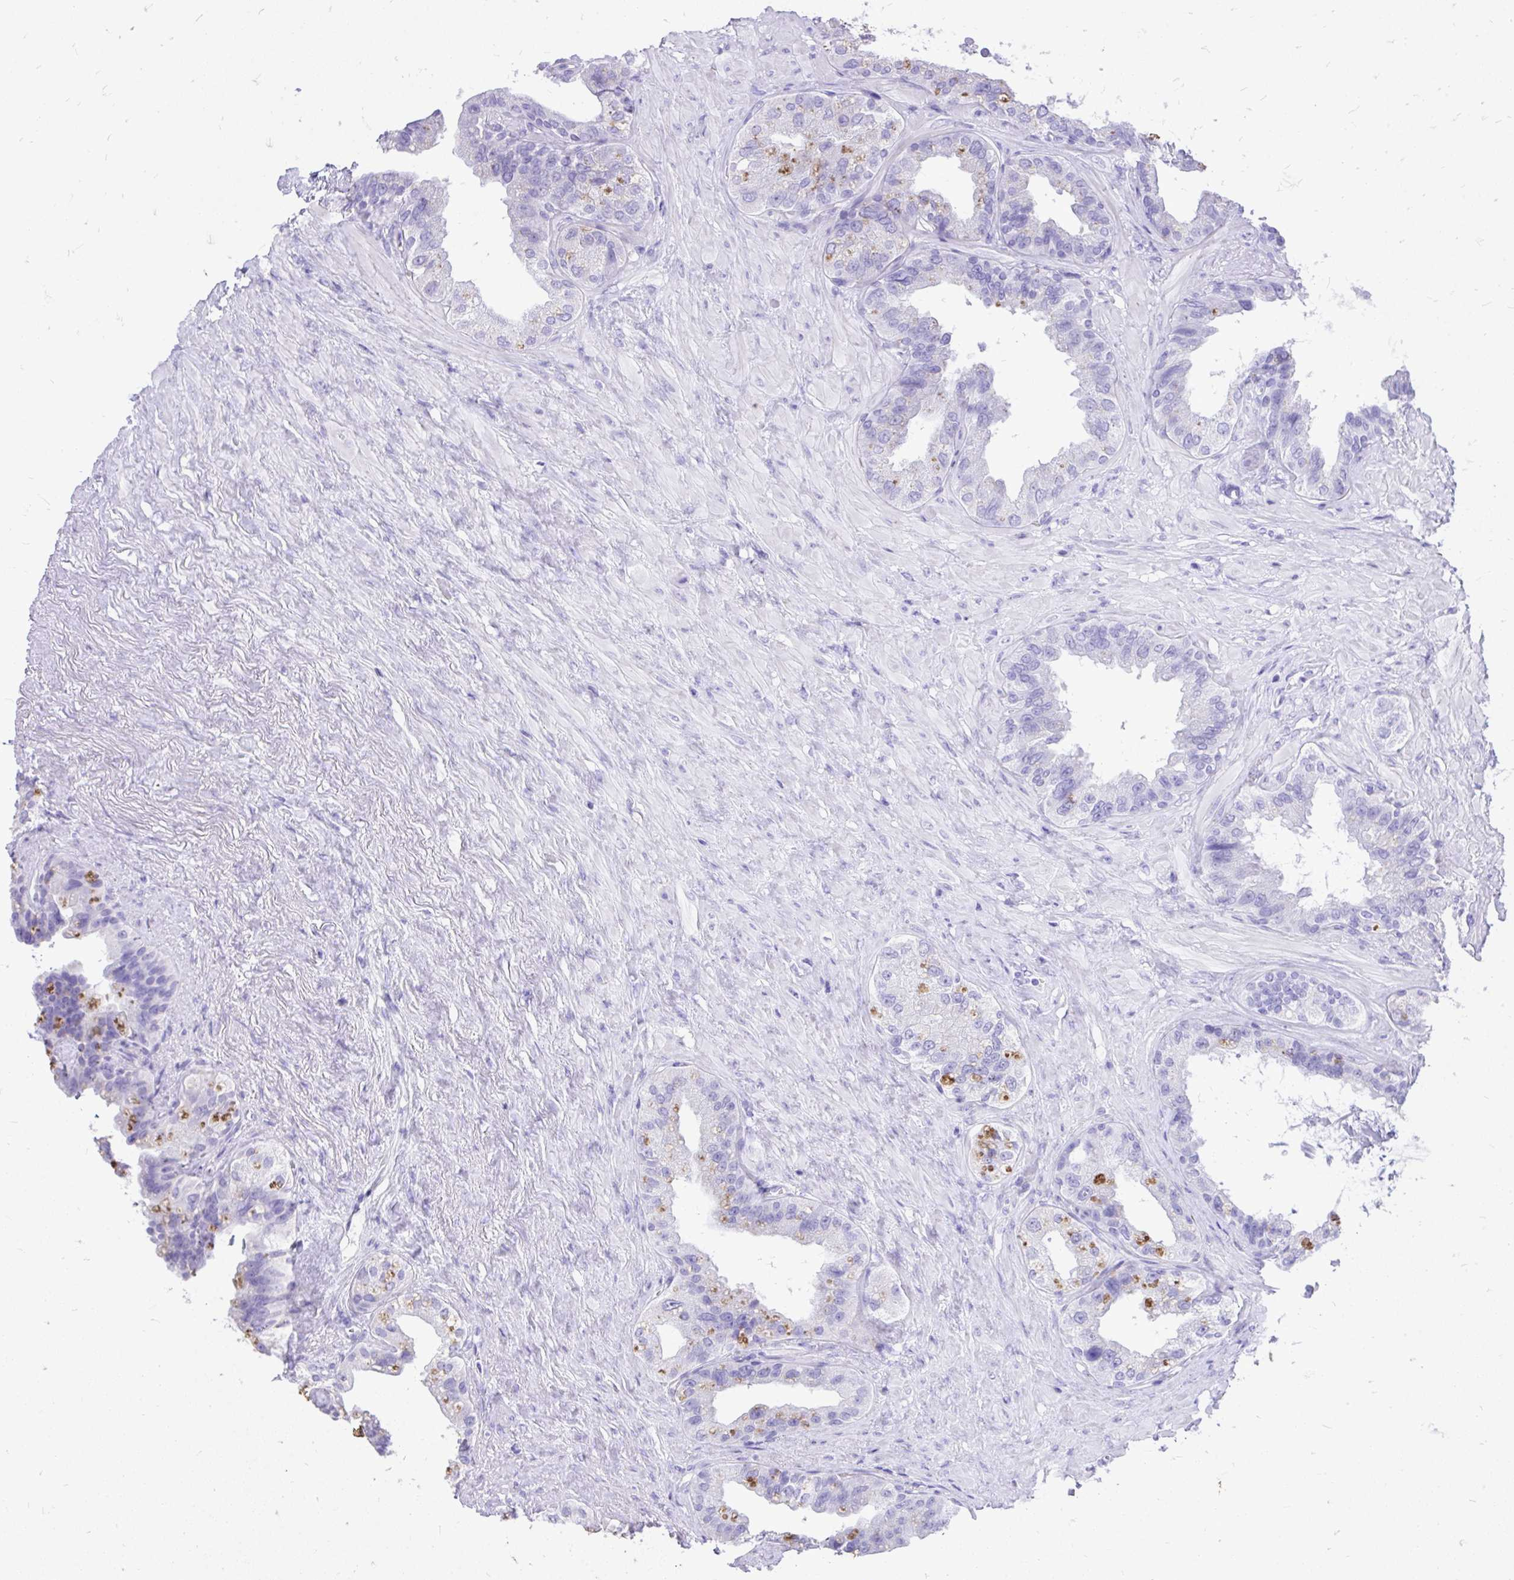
{"staining": {"intensity": "negative", "quantity": "none", "location": "none"}, "tissue": "seminal vesicle", "cell_type": "Glandular cells", "image_type": "normal", "snomed": [{"axis": "morphology", "description": "Normal tissue, NOS"}, {"axis": "topography", "description": "Seminal veicle"}, {"axis": "topography", "description": "Peripheral nerve tissue"}], "caption": "IHC image of normal seminal vesicle: seminal vesicle stained with DAB (3,3'-diaminobenzidine) demonstrates no significant protein staining in glandular cells. The staining was performed using DAB to visualize the protein expression in brown, while the nuclei were stained in blue with hematoxylin (Magnification: 20x).", "gene": "MON1A", "patient": {"sex": "male", "age": 76}}